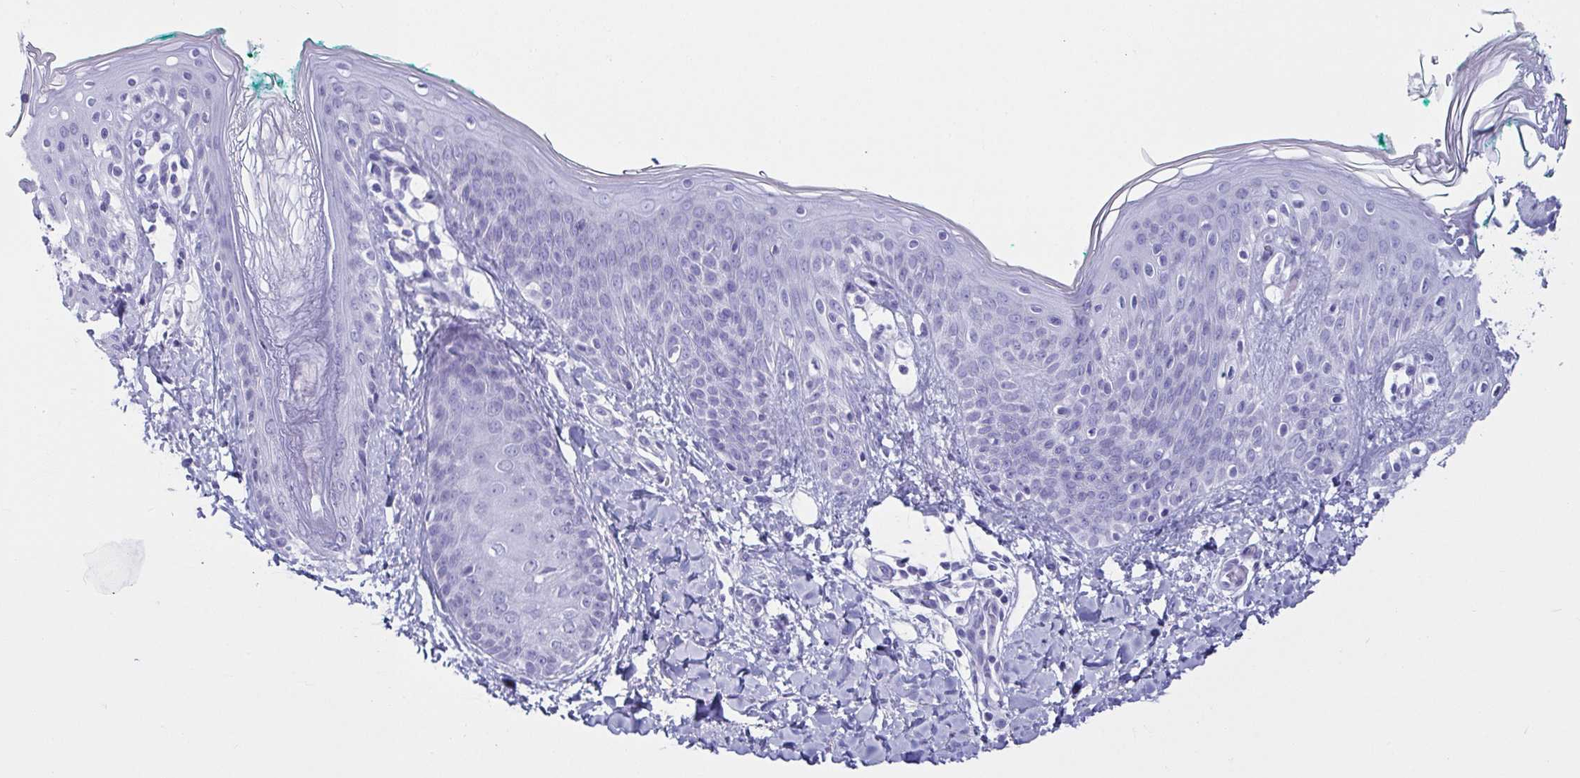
{"staining": {"intensity": "negative", "quantity": "none", "location": "none"}, "tissue": "skin", "cell_type": "Fibroblasts", "image_type": "normal", "snomed": [{"axis": "morphology", "description": "Normal tissue, NOS"}, {"axis": "topography", "description": "Skin"}], "caption": "A histopathology image of human skin is negative for staining in fibroblasts. (Stains: DAB IHC with hematoxylin counter stain, Microscopy: brightfield microscopy at high magnification).", "gene": "CD164L2", "patient": {"sex": "male", "age": 16}}